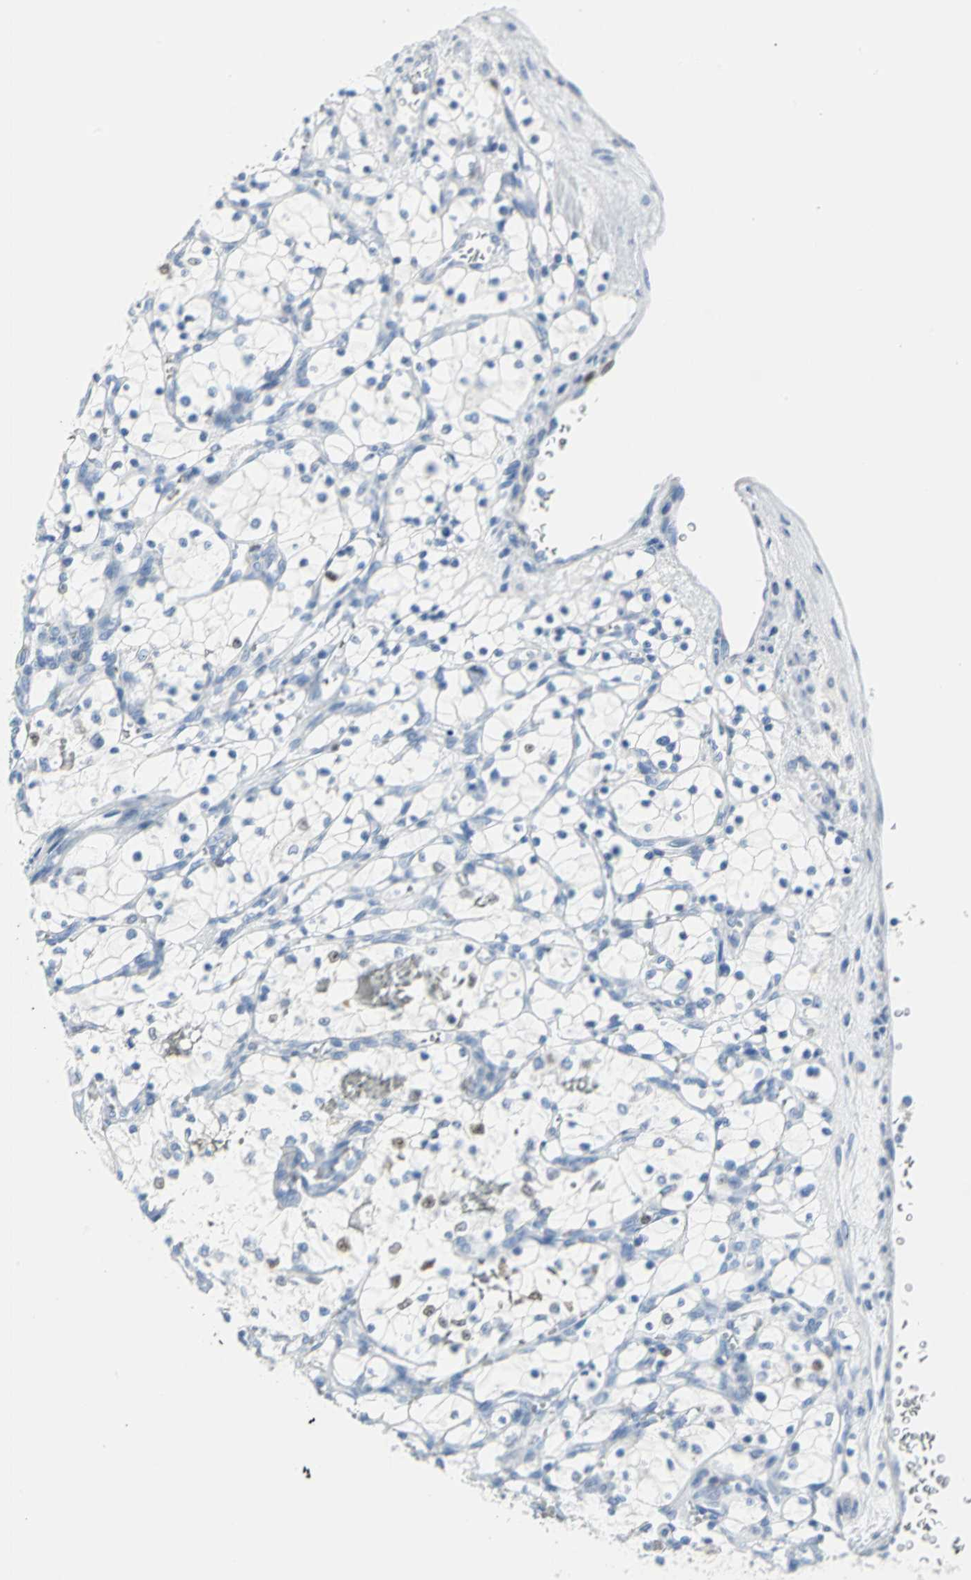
{"staining": {"intensity": "moderate", "quantity": "<25%", "location": "nuclear"}, "tissue": "renal cancer", "cell_type": "Tumor cells", "image_type": "cancer", "snomed": [{"axis": "morphology", "description": "Adenocarcinoma, NOS"}, {"axis": "topography", "description": "Kidney"}], "caption": "A brown stain highlights moderate nuclear positivity of a protein in human adenocarcinoma (renal) tumor cells.", "gene": "MCM4", "patient": {"sex": "female", "age": 69}}